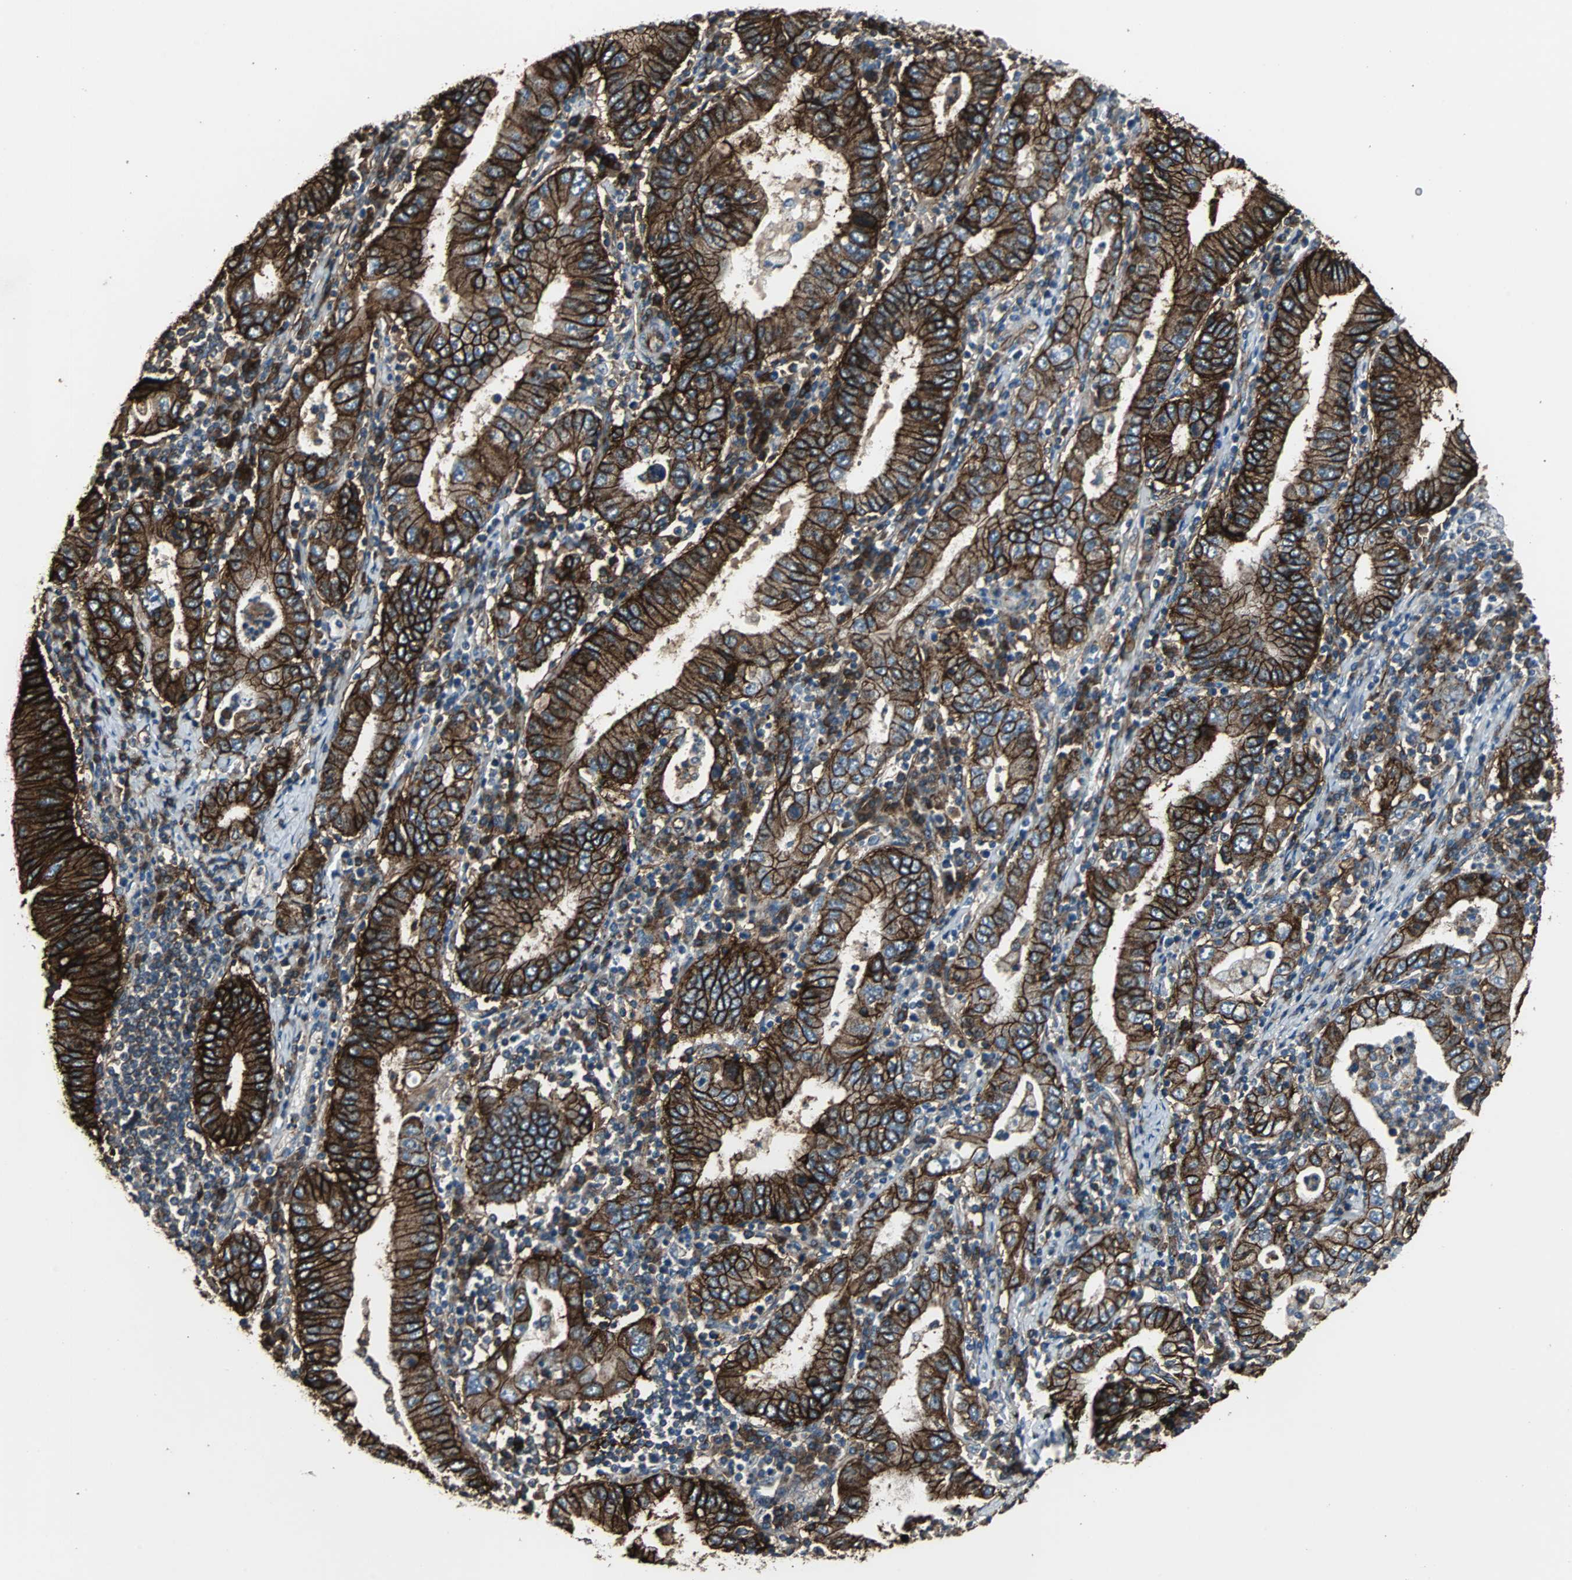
{"staining": {"intensity": "strong", "quantity": ">75%", "location": "cytoplasmic/membranous"}, "tissue": "stomach cancer", "cell_type": "Tumor cells", "image_type": "cancer", "snomed": [{"axis": "morphology", "description": "Normal tissue, NOS"}, {"axis": "morphology", "description": "Adenocarcinoma, NOS"}, {"axis": "topography", "description": "Esophagus"}, {"axis": "topography", "description": "Stomach, upper"}, {"axis": "topography", "description": "Peripheral nerve tissue"}], "caption": "An image of human stomach cancer (adenocarcinoma) stained for a protein exhibits strong cytoplasmic/membranous brown staining in tumor cells.", "gene": "F11R", "patient": {"sex": "male", "age": 62}}